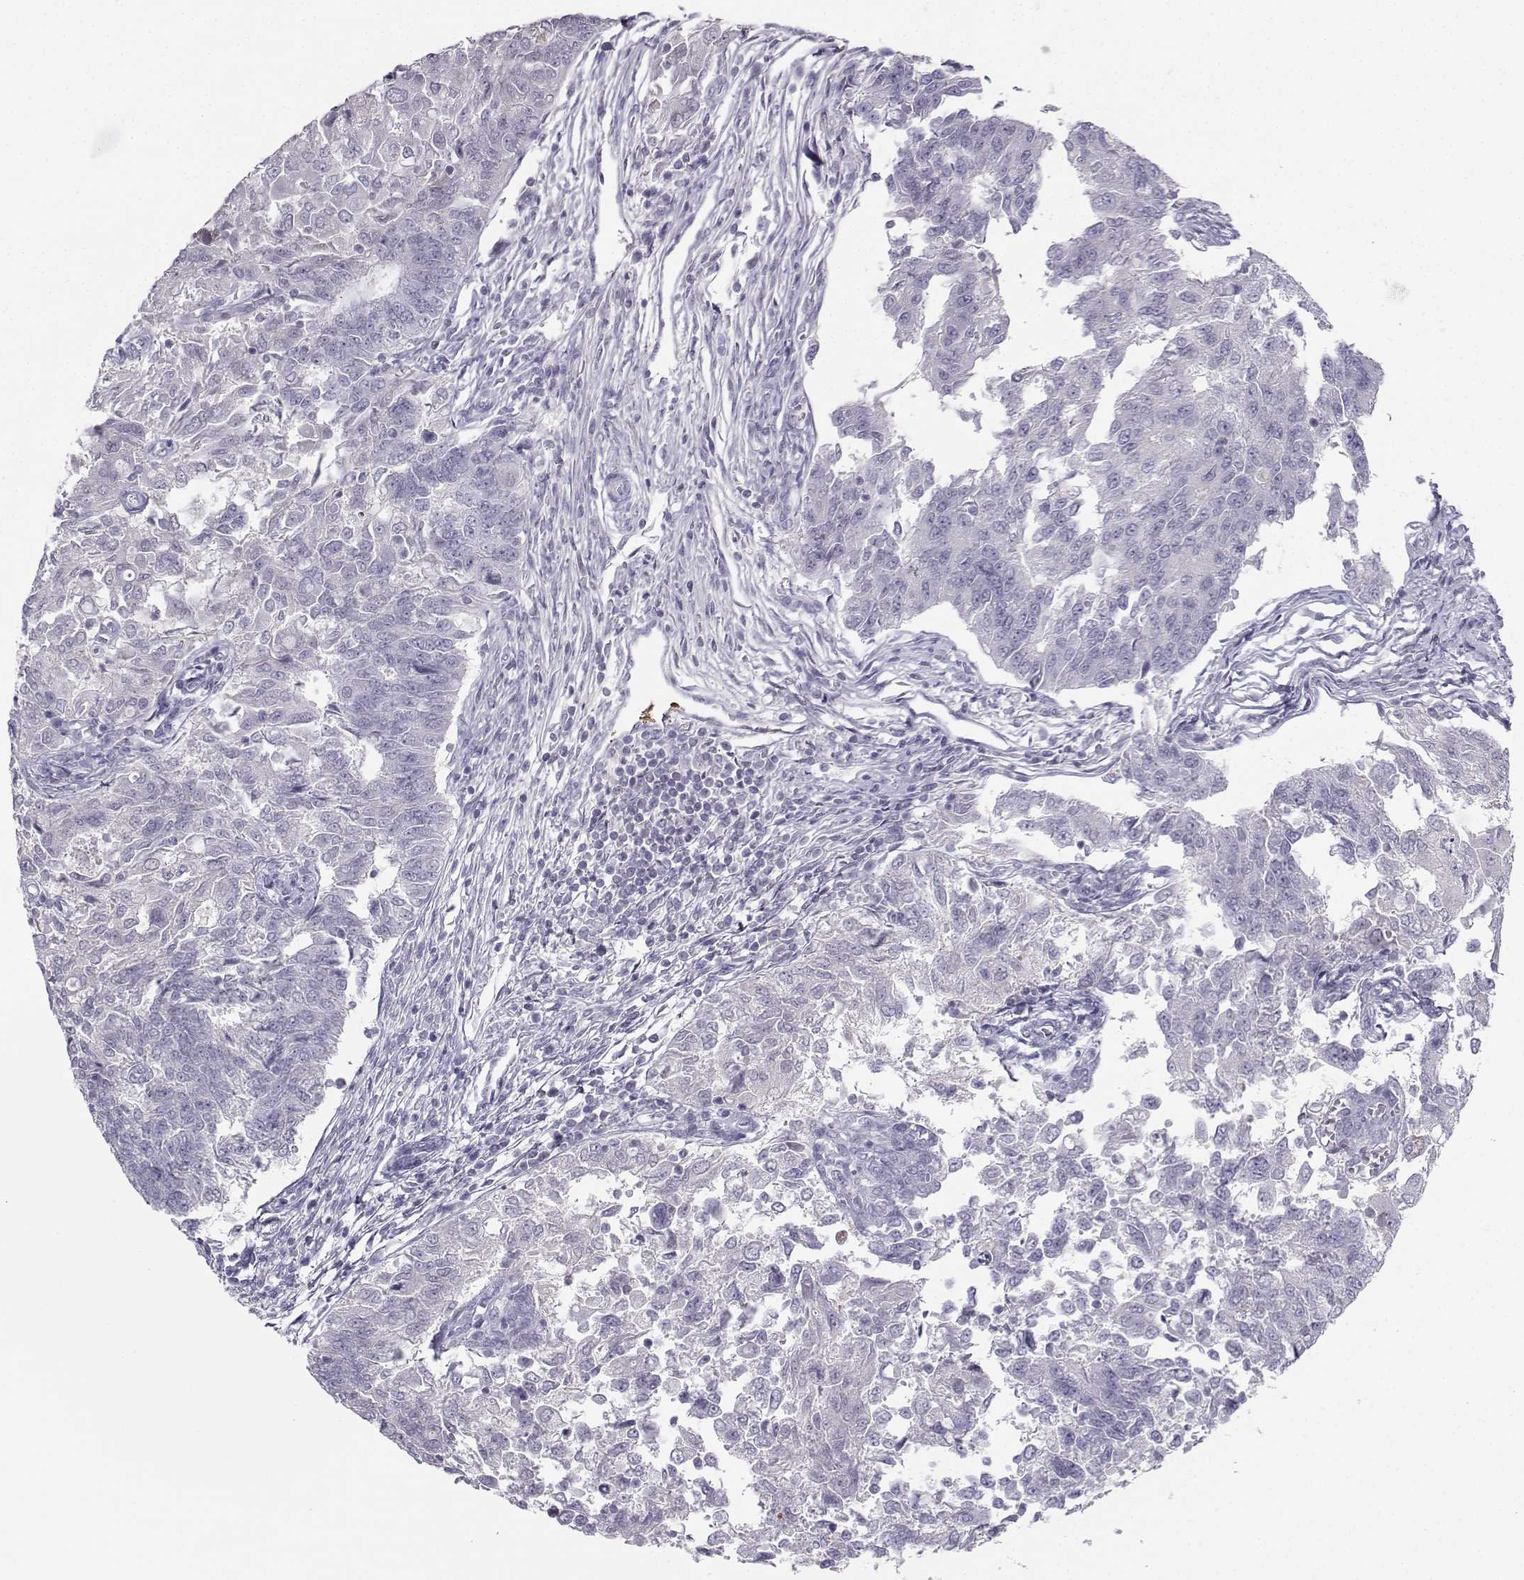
{"staining": {"intensity": "negative", "quantity": "none", "location": "none"}, "tissue": "endometrial cancer", "cell_type": "Tumor cells", "image_type": "cancer", "snomed": [{"axis": "morphology", "description": "Adenocarcinoma, NOS"}, {"axis": "topography", "description": "Endometrium"}], "caption": "Tumor cells are negative for protein expression in human endometrial cancer.", "gene": "LHX1", "patient": {"sex": "female", "age": 43}}